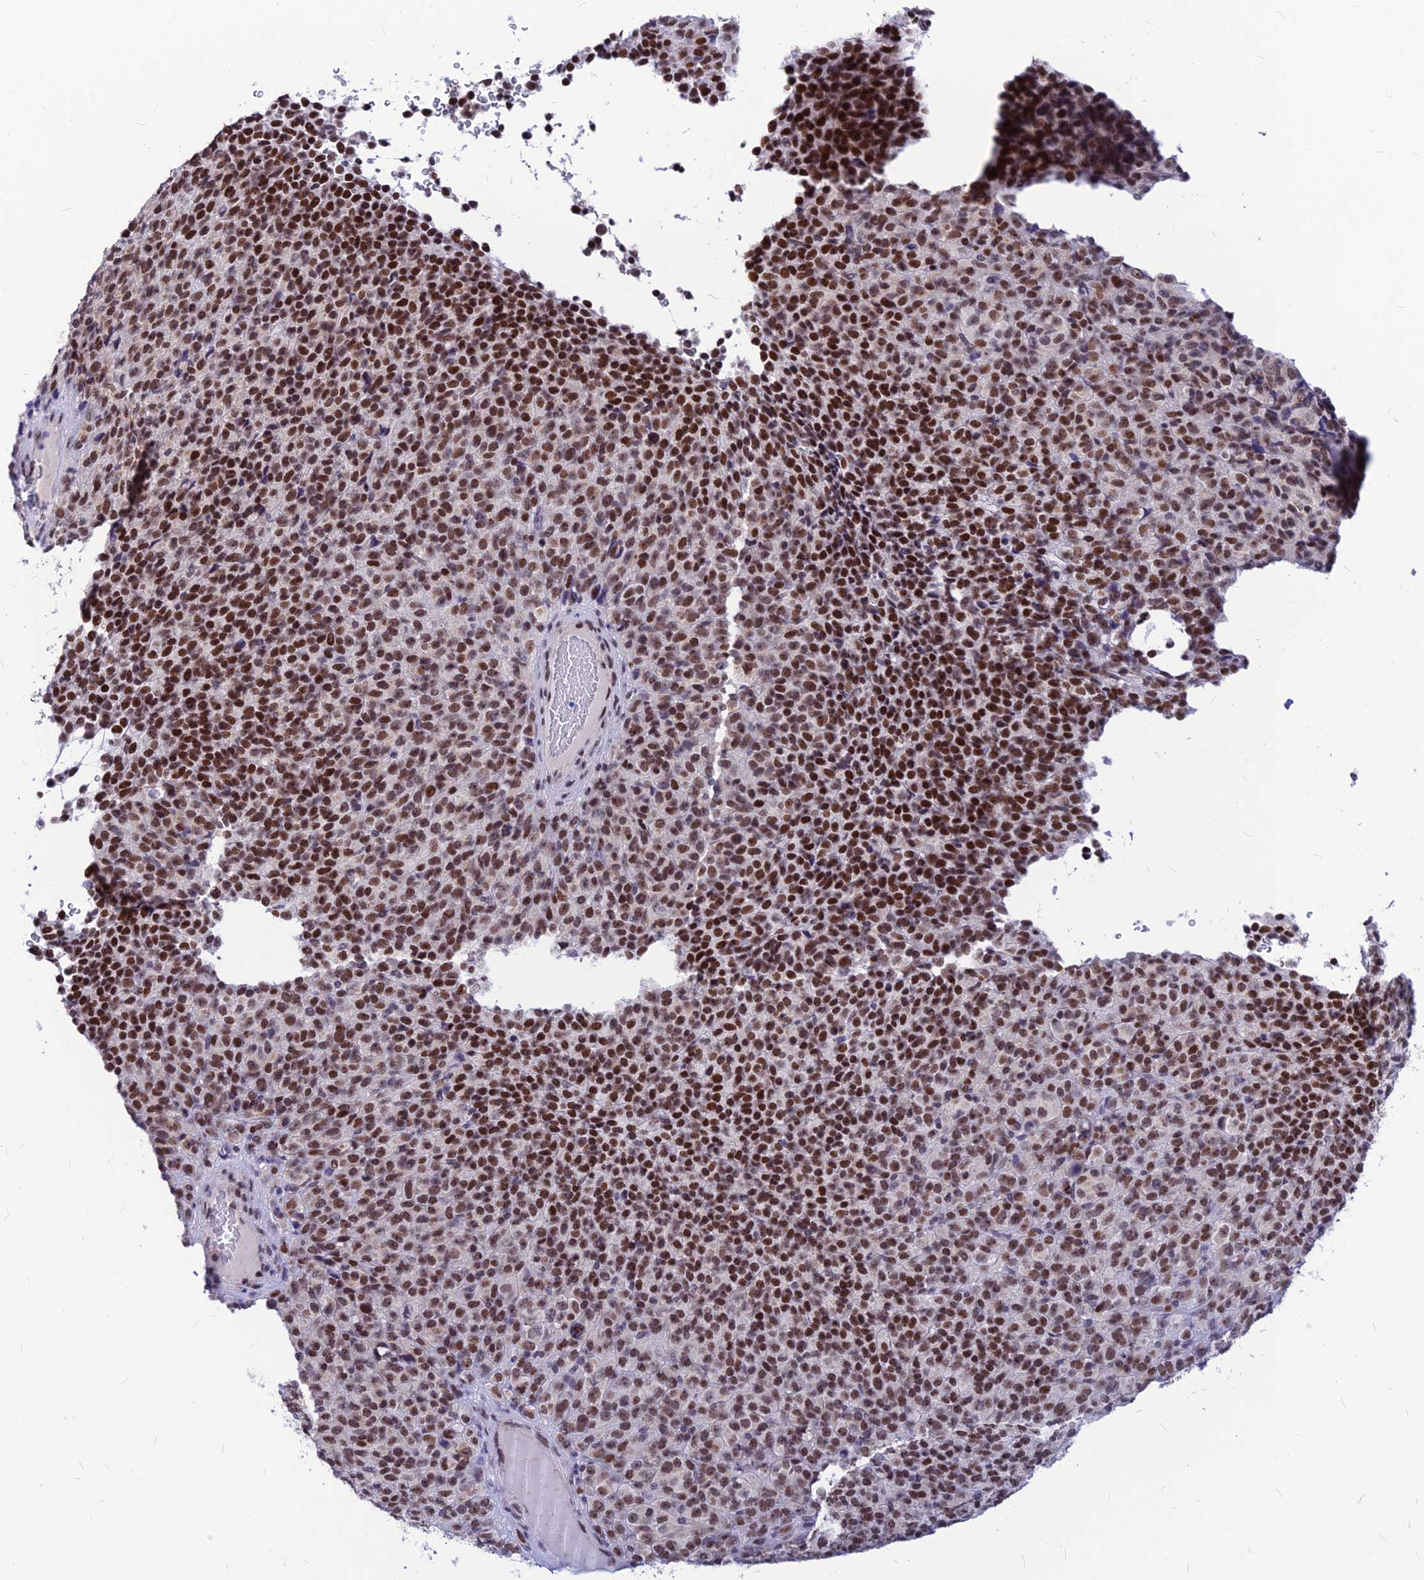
{"staining": {"intensity": "strong", "quantity": ">75%", "location": "nuclear"}, "tissue": "melanoma", "cell_type": "Tumor cells", "image_type": "cancer", "snomed": [{"axis": "morphology", "description": "Malignant melanoma, Metastatic site"}, {"axis": "topography", "description": "Brain"}], "caption": "This histopathology image exhibits immunohistochemistry staining of human malignant melanoma (metastatic site), with high strong nuclear expression in about >75% of tumor cells.", "gene": "KCTD13", "patient": {"sex": "female", "age": 56}}